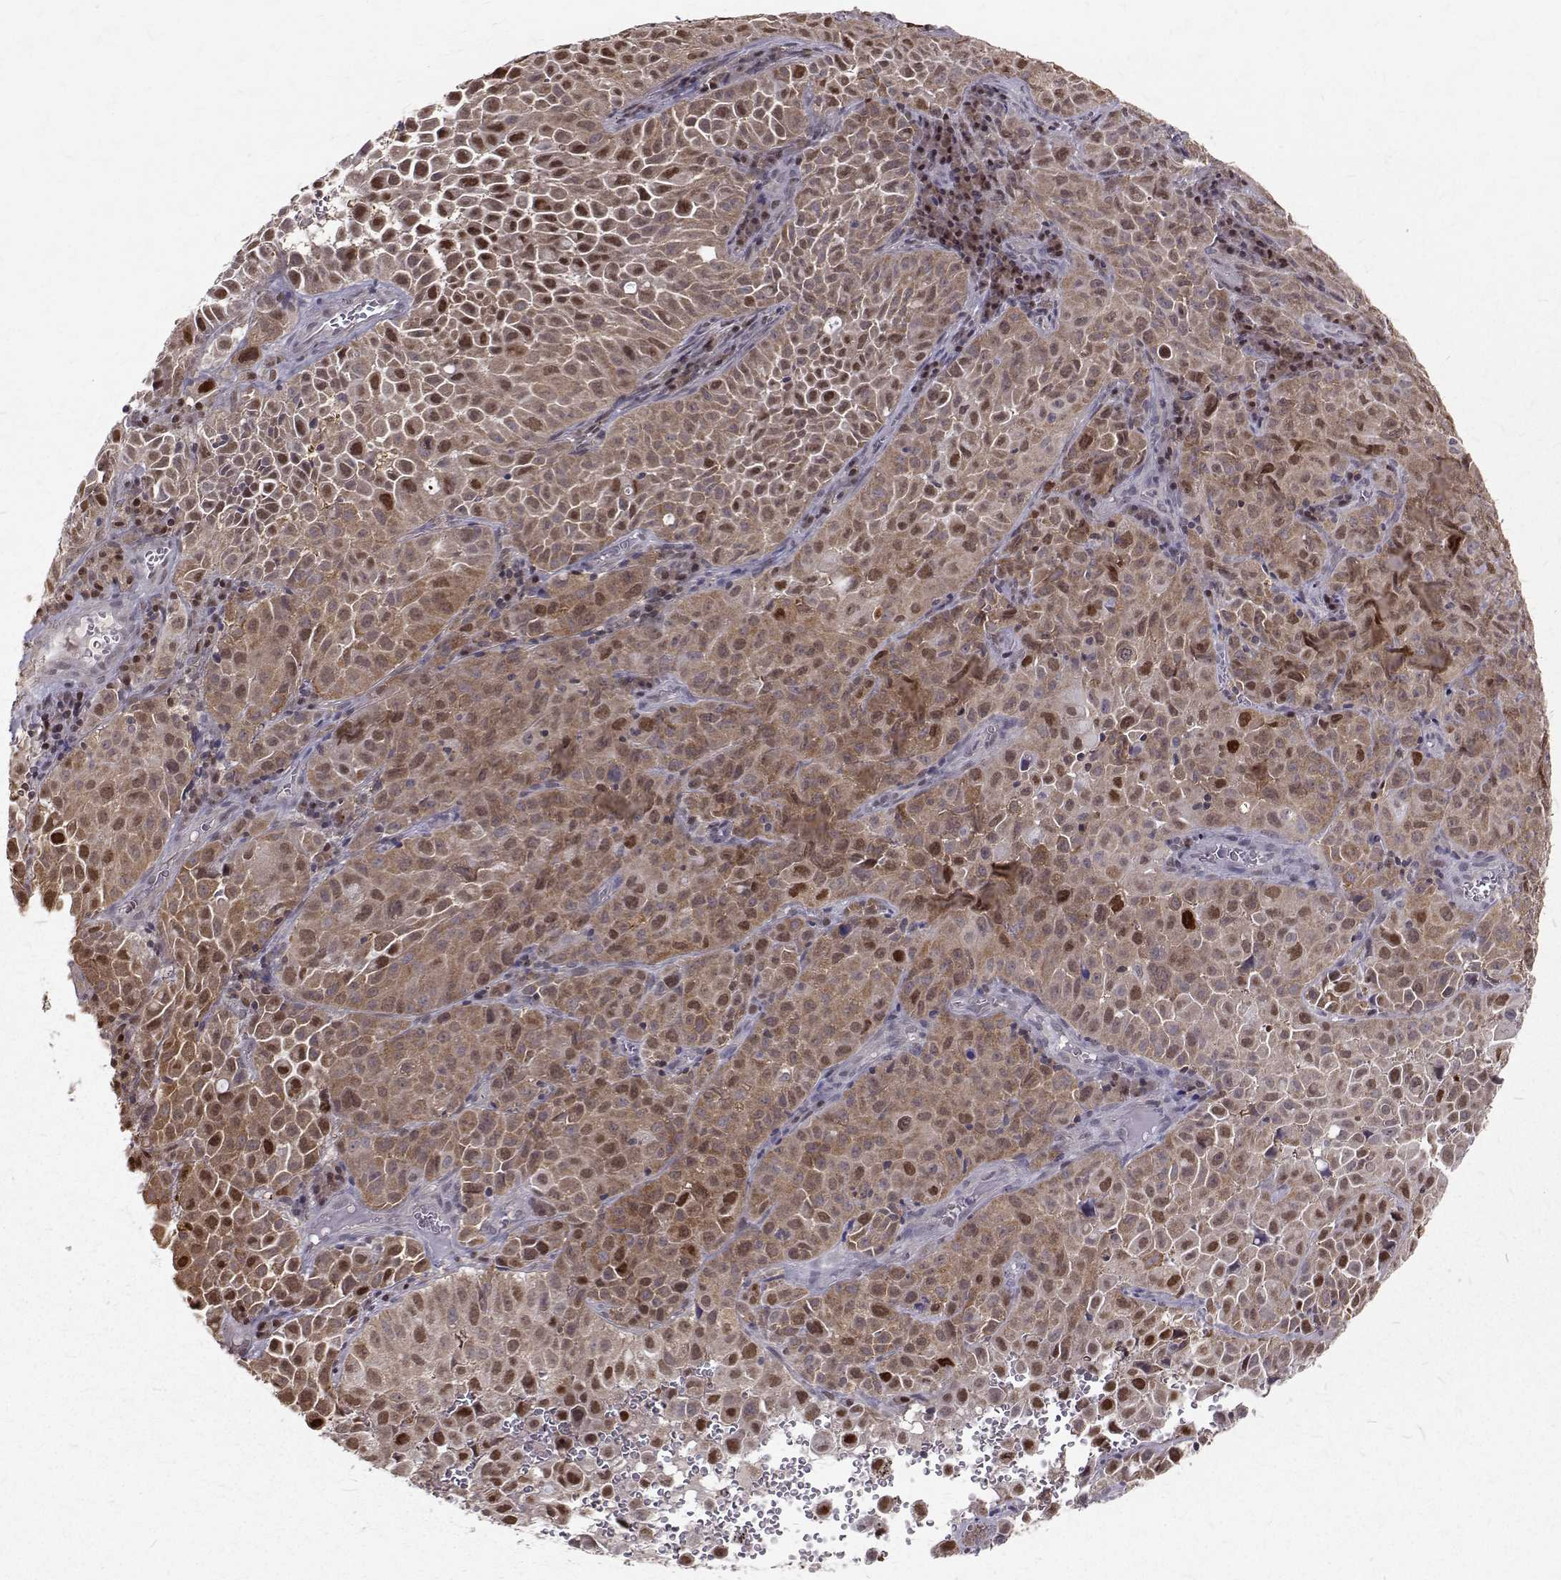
{"staining": {"intensity": "moderate", "quantity": ">75%", "location": "cytoplasmic/membranous,nuclear"}, "tissue": "cervical cancer", "cell_type": "Tumor cells", "image_type": "cancer", "snomed": [{"axis": "morphology", "description": "Squamous cell carcinoma, NOS"}, {"axis": "topography", "description": "Cervix"}], "caption": "Protein expression analysis of human cervical cancer (squamous cell carcinoma) reveals moderate cytoplasmic/membranous and nuclear positivity in approximately >75% of tumor cells.", "gene": "NIF3L1", "patient": {"sex": "female", "age": 55}}